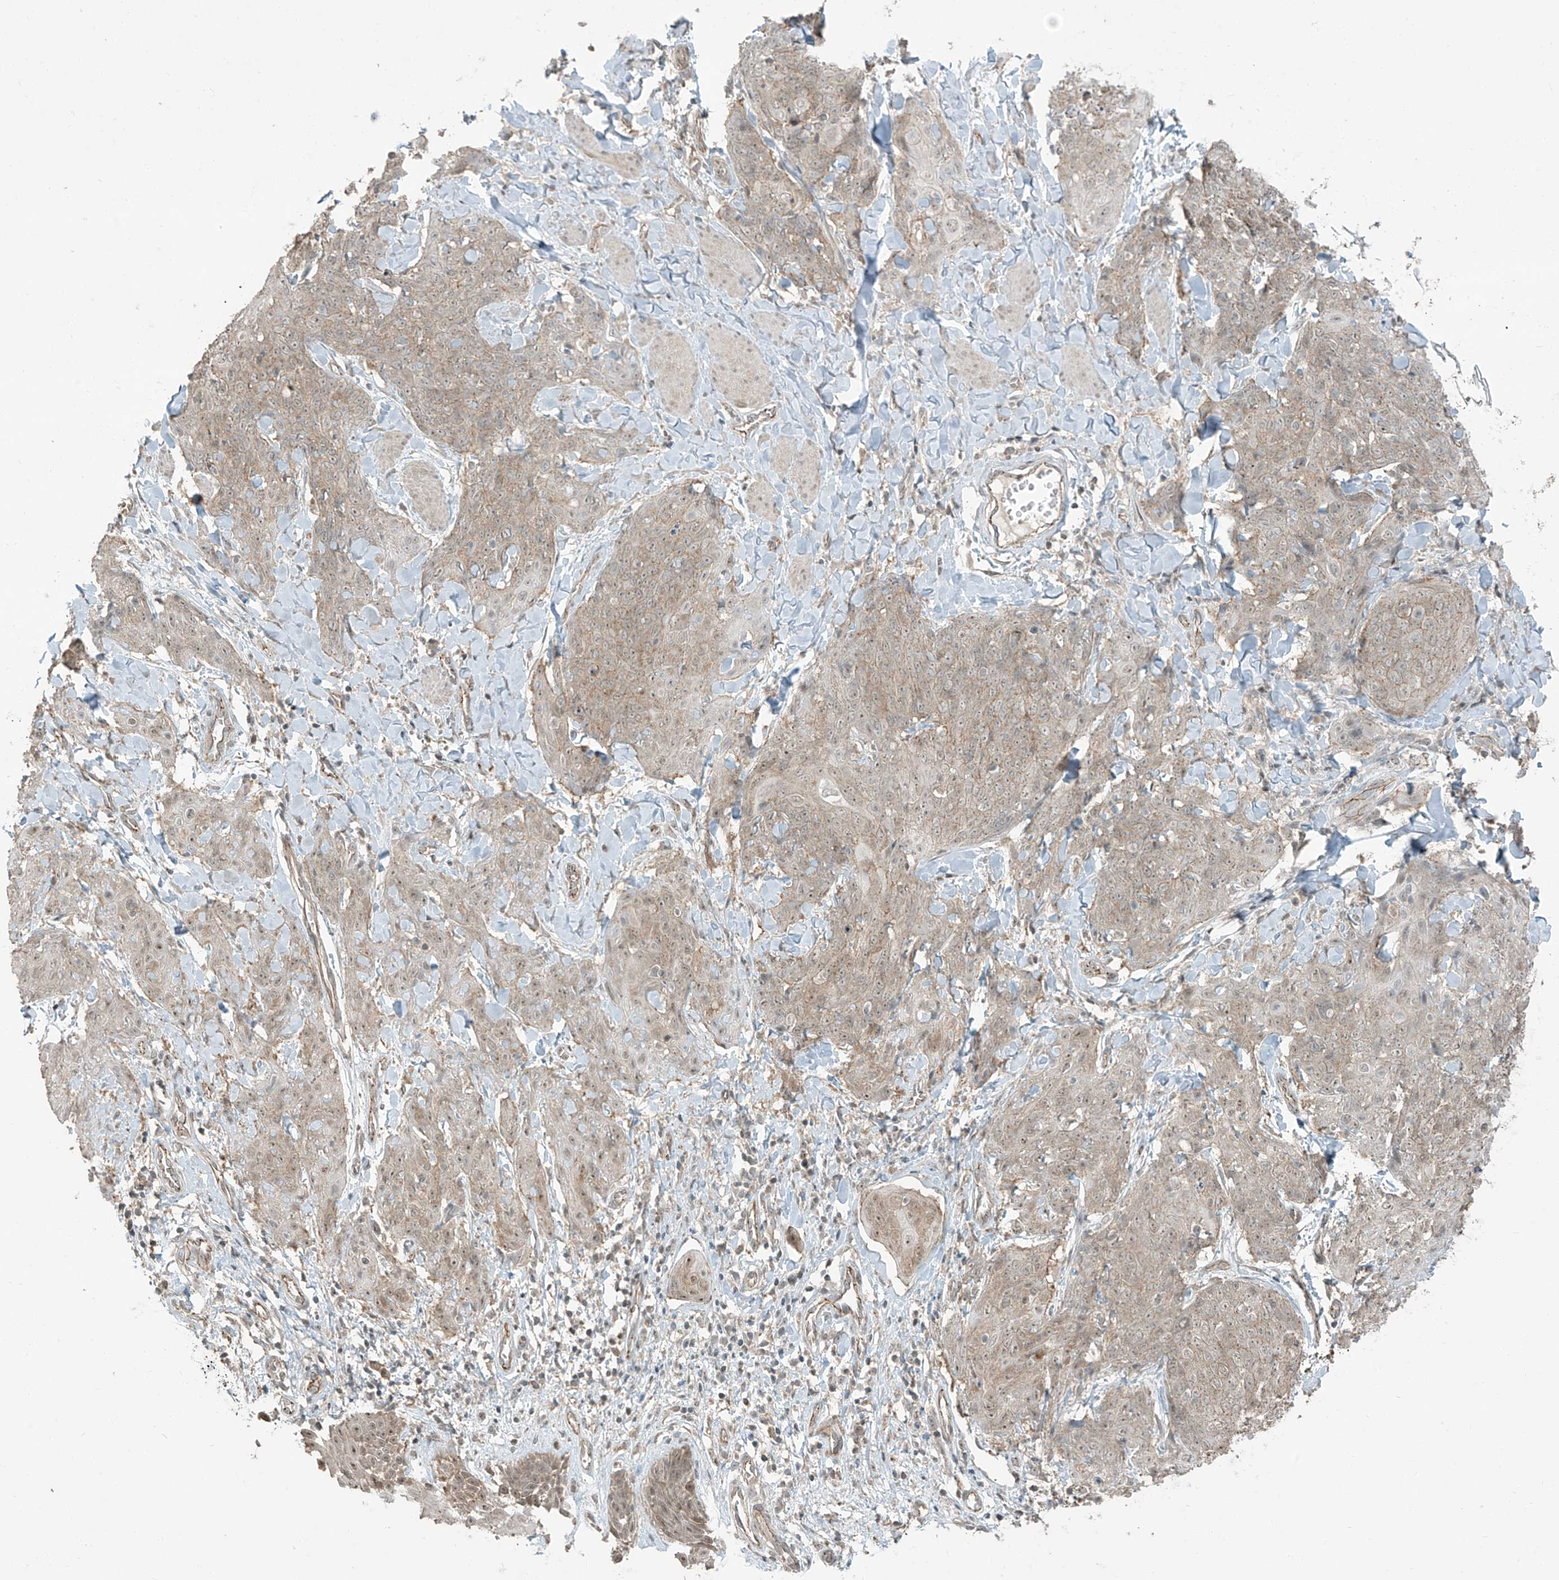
{"staining": {"intensity": "weak", "quantity": ">75%", "location": "cytoplasmic/membranous"}, "tissue": "skin cancer", "cell_type": "Tumor cells", "image_type": "cancer", "snomed": [{"axis": "morphology", "description": "Squamous cell carcinoma, NOS"}, {"axis": "topography", "description": "Skin"}, {"axis": "topography", "description": "Vulva"}], "caption": "Skin squamous cell carcinoma tissue reveals weak cytoplasmic/membranous positivity in approximately >75% of tumor cells (Brightfield microscopy of DAB IHC at high magnification).", "gene": "ZNF16", "patient": {"sex": "female", "age": 85}}